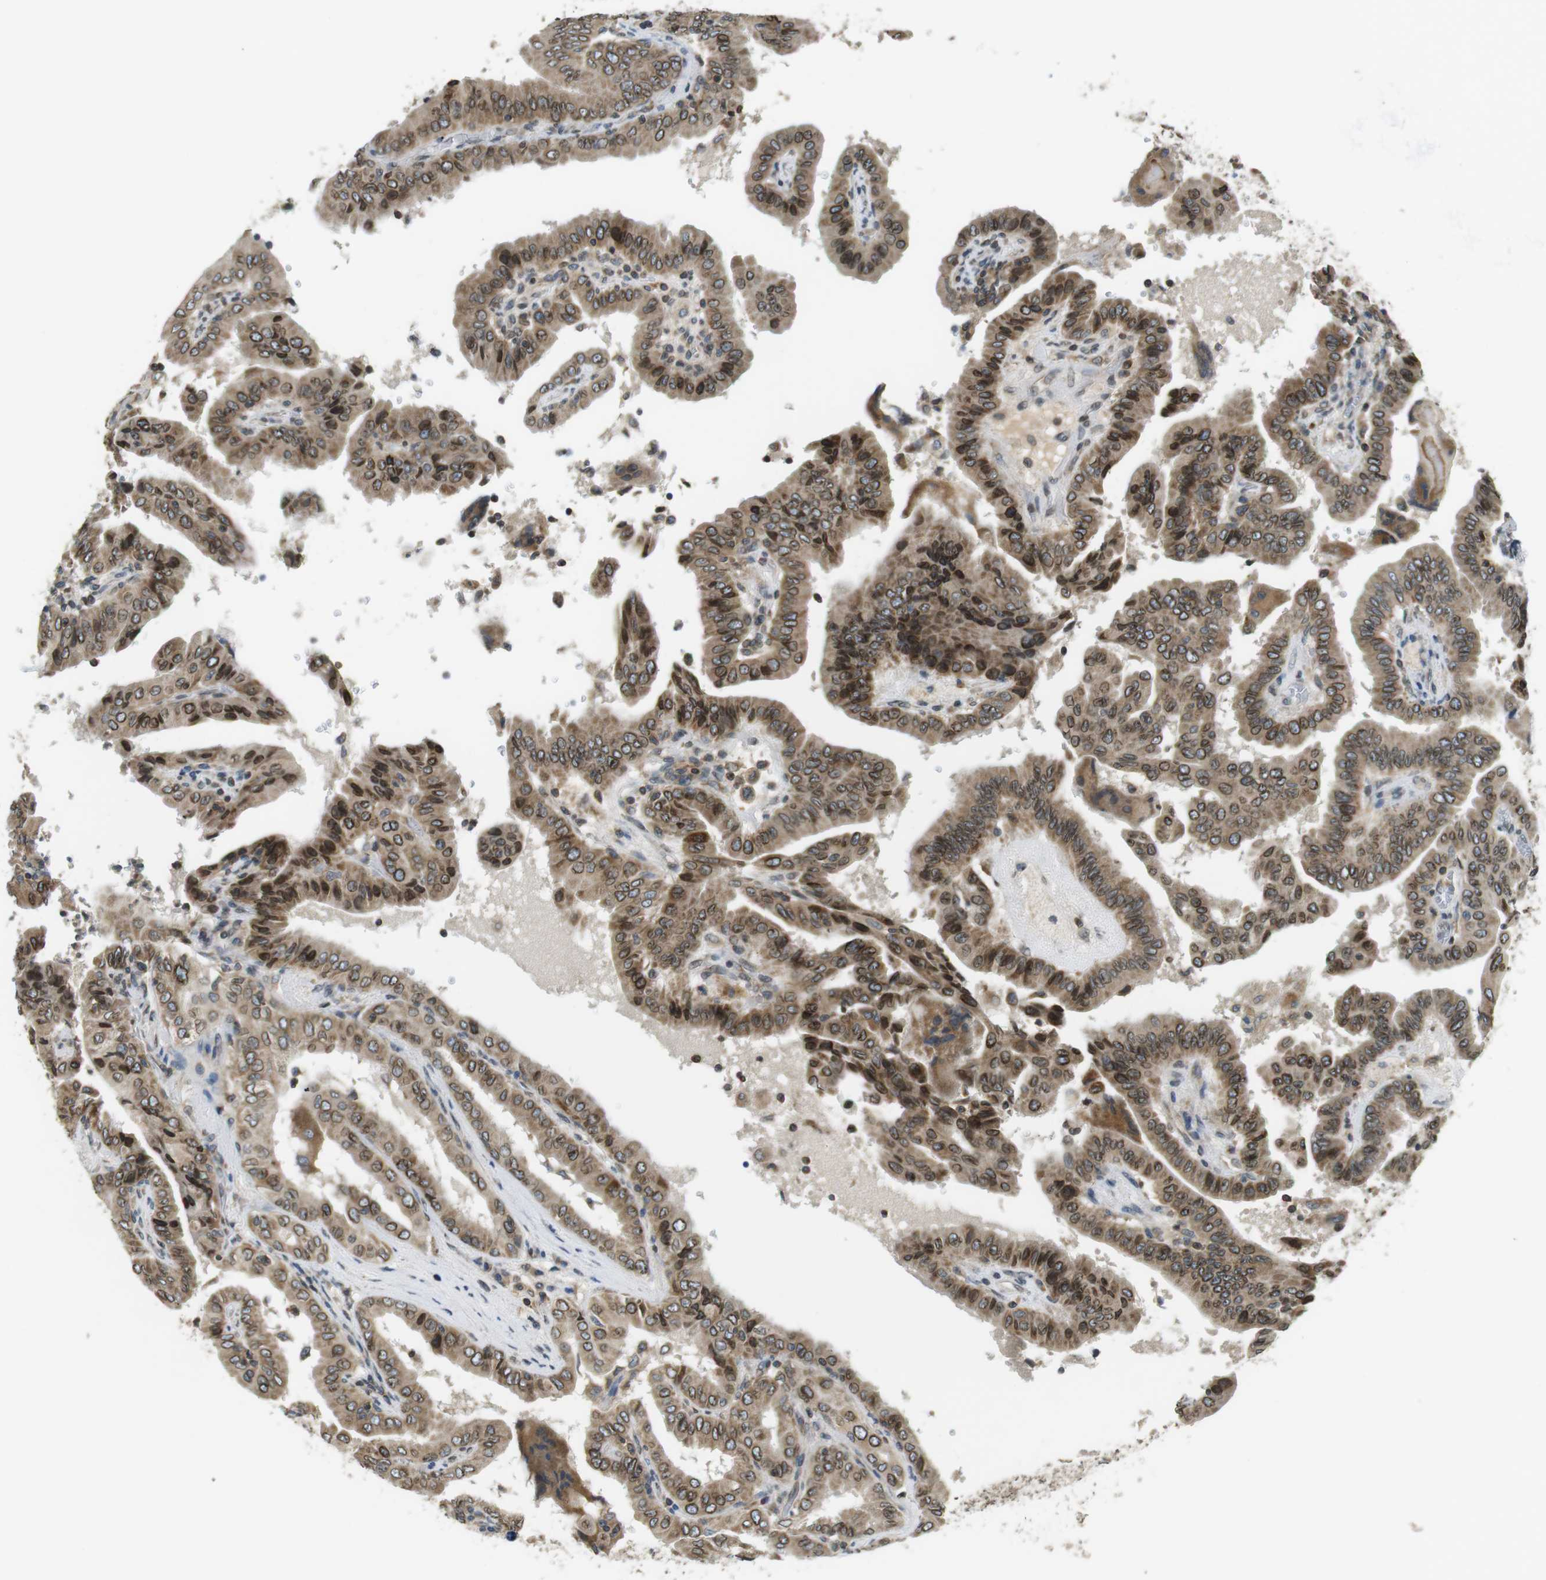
{"staining": {"intensity": "moderate", "quantity": ">75%", "location": "cytoplasmic/membranous,nuclear"}, "tissue": "thyroid cancer", "cell_type": "Tumor cells", "image_type": "cancer", "snomed": [{"axis": "morphology", "description": "Papillary adenocarcinoma, NOS"}, {"axis": "topography", "description": "Thyroid gland"}], "caption": "Immunohistochemistry of papillary adenocarcinoma (thyroid) demonstrates medium levels of moderate cytoplasmic/membranous and nuclear staining in about >75% of tumor cells. The staining was performed using DAB to visualize the protein expression in brown, while the nuclei were stained in blue with hematoxylin (Magnification: 20x).", "gene": "TMX4", "patient": {"sex": "male", "age": 33}}